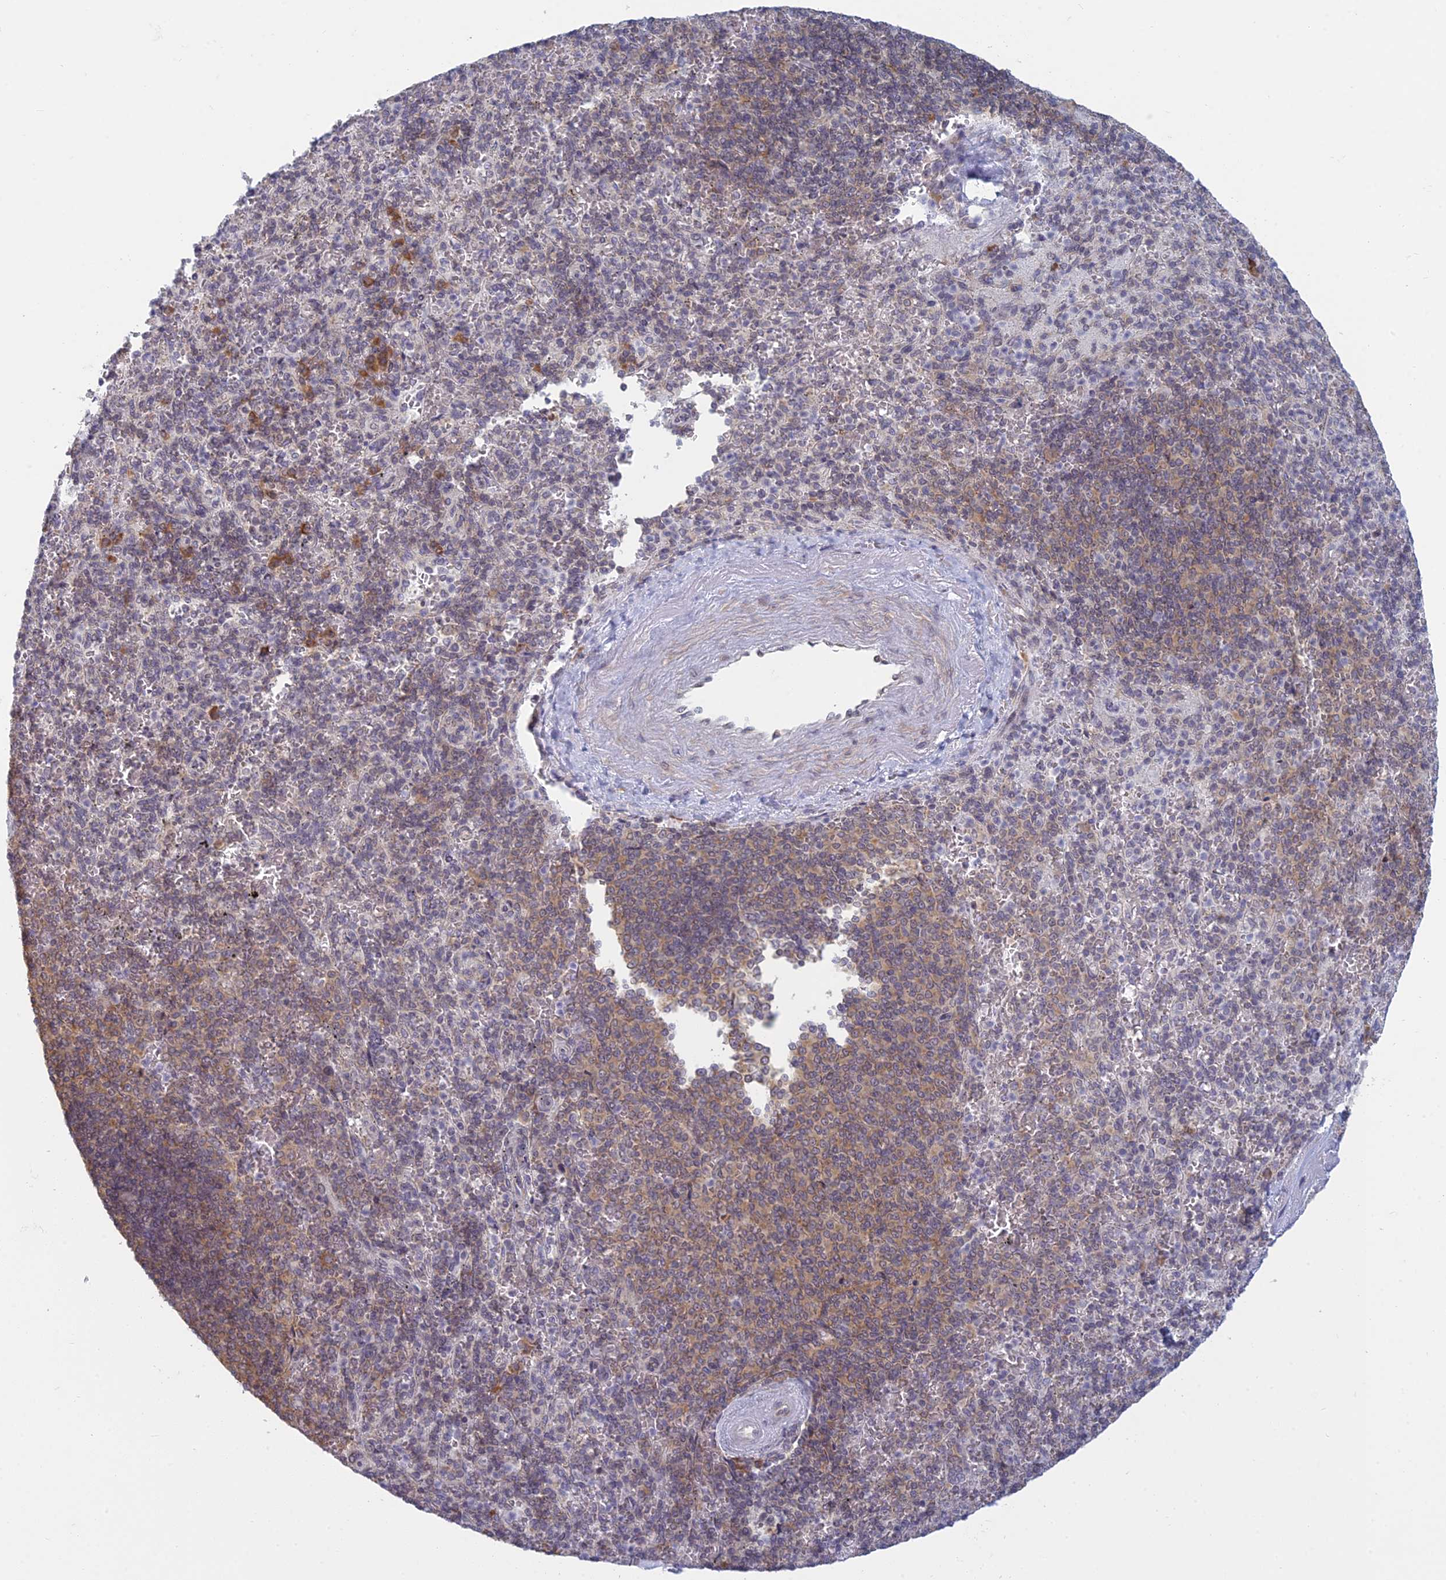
{"staining": {"intensity": "weak", "quantity": "25%-75%", "location": "cytoplasmic/membranous"}, "tissue": "spleen", "cell_type": "Cells in red pulp", "image_type": "normal", "snomed": [{"axis": "morphology", "description": "Normal tissue, NOS"}, {"axis": "topography", "description": "Spleen"}], "caption": "IHC staining of unremarkable spleen, which exhibits low levels of weak cytoplasmic/membranous positivity in about 25%-75% of cells in red pulp indicating weak cytoplasmic/membranous protein expression. The staining was performed using DAB (brown) for protein detection and nuclei were counterstained in hematoxylin (blue).", "gene": "RPS19BP1", "patient": {"sex": "male", "age": 82}}